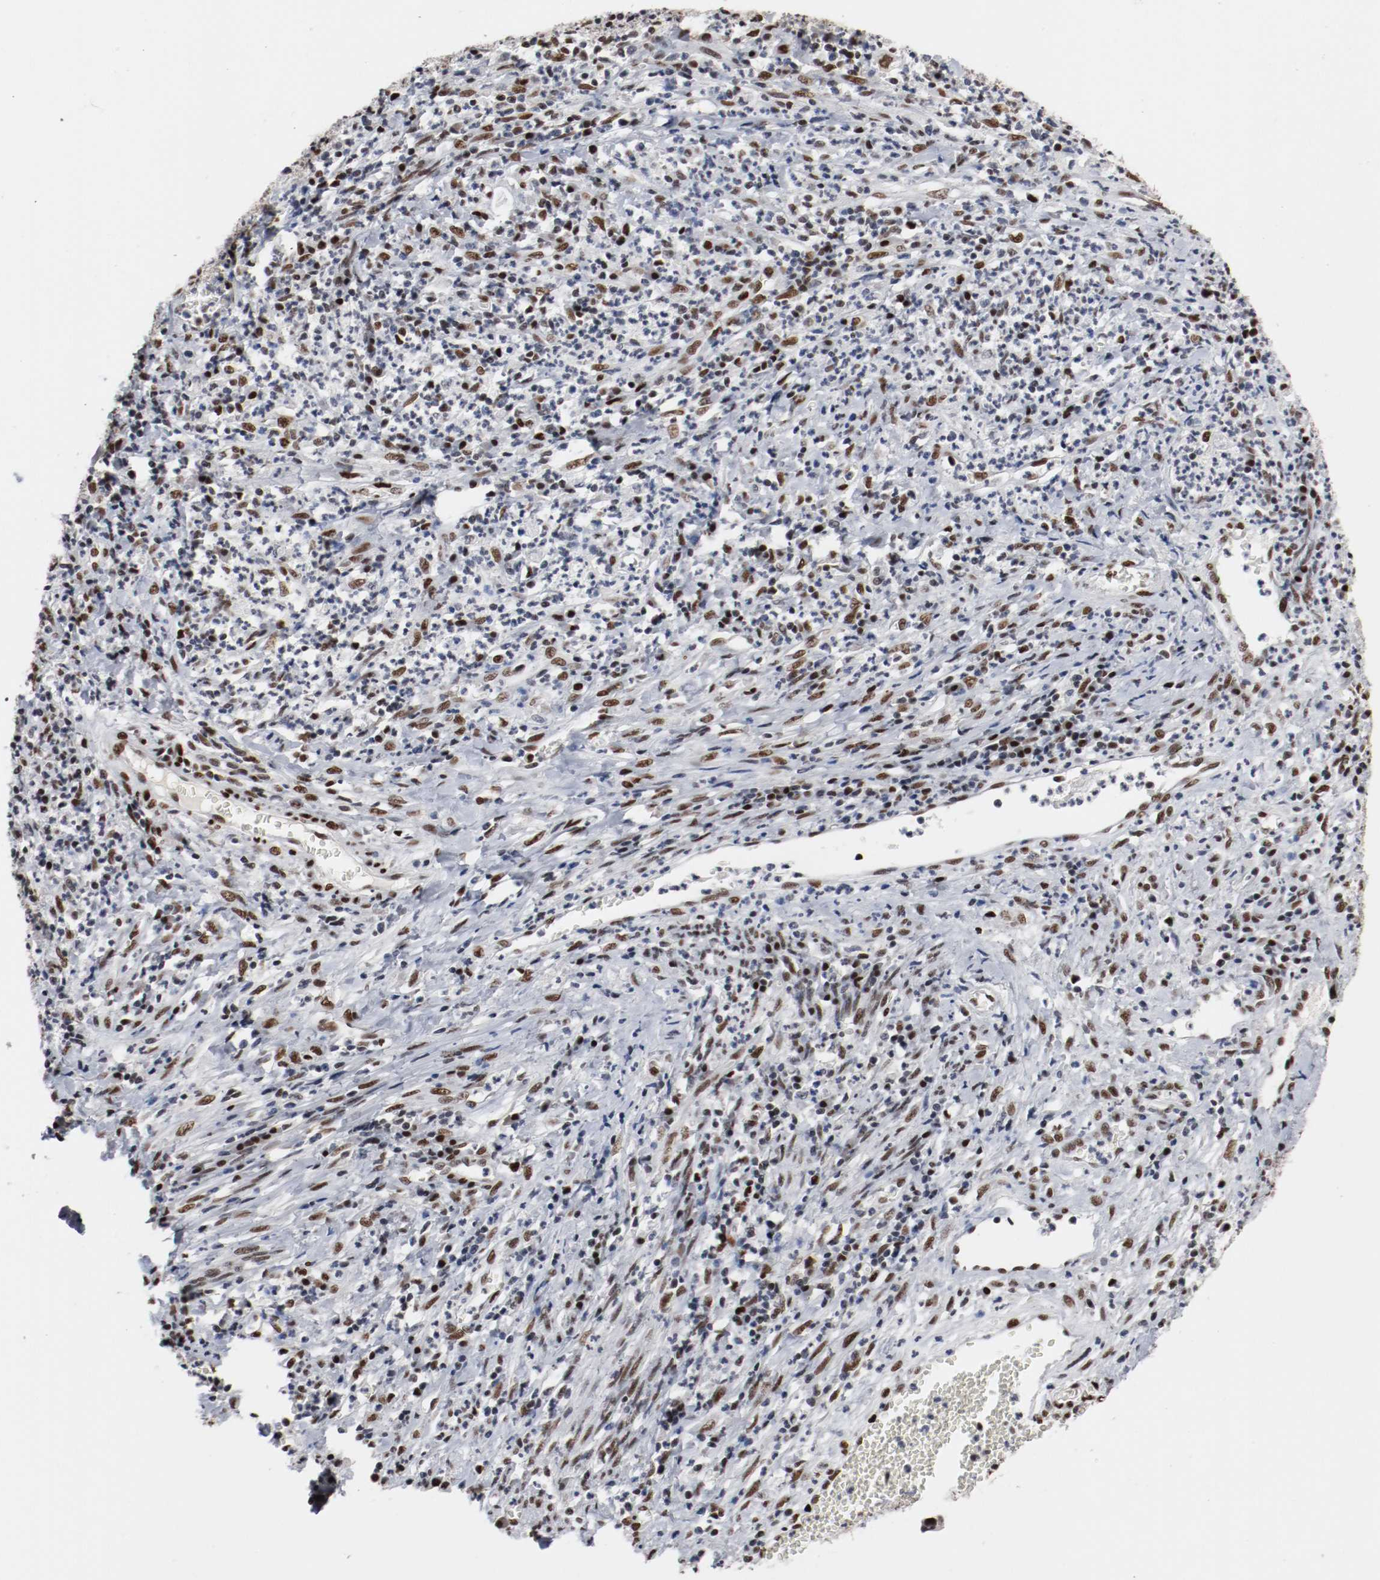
{"staining": {"intensity": "strong", "quantity": ">75%", "location": "nuclear"}, "tissue": "cervical cancer", "cell_type": "Tumor cells", "image_type": "cancer", "snomed": [{"axis": "morphology", "description": "Squamous cell carcinoma, NOS"}, {"axis": "topography", "description": "Cervix"}], "caption": "The photomicrograph reveals staining of cervical squamous cell carcinoma, revealing strong nuclear protein positivity (brown color) within tumor cells. (DAB (3,3'-diaminobenzidine) IHC with brightfield microscopy, high magnification).", "gene": "MEF2D", "patient": {"sex": "female", "age": 32}}